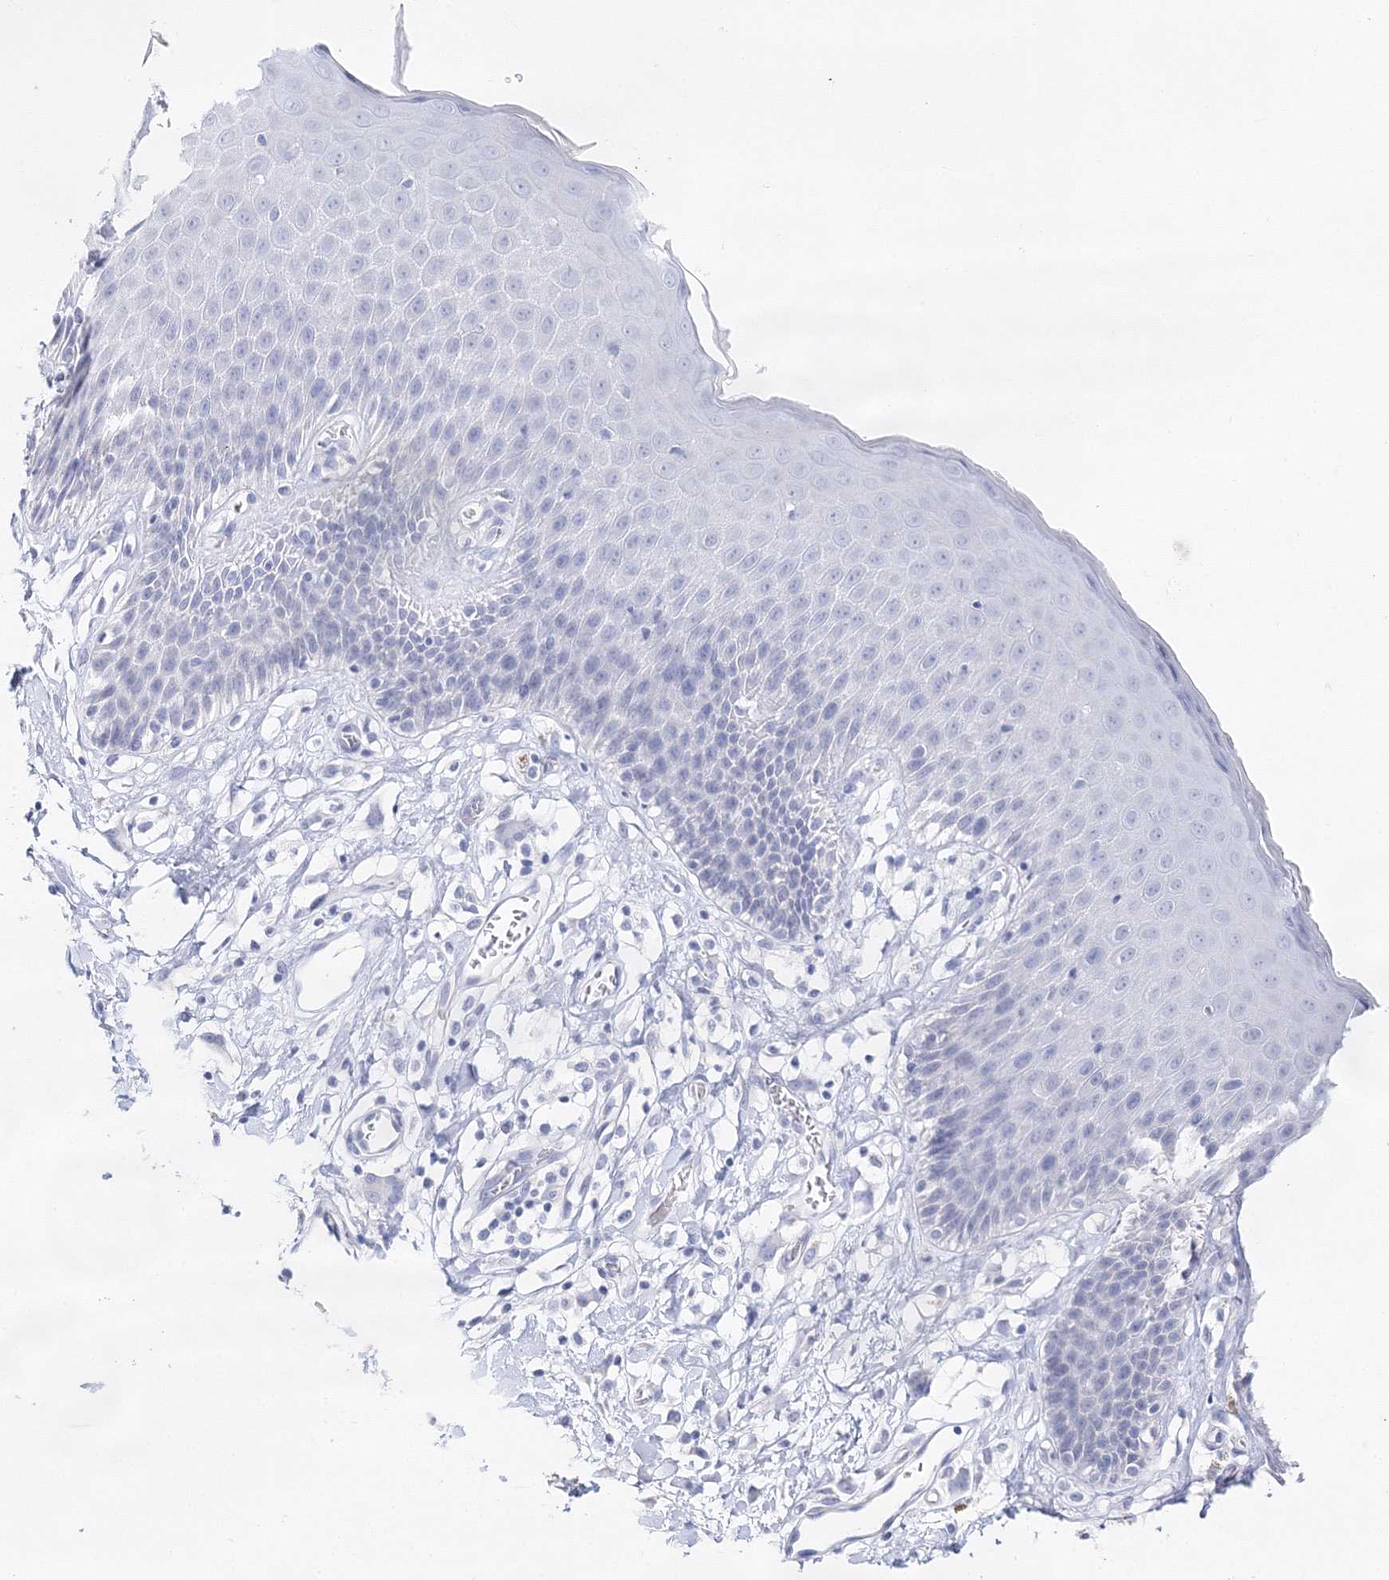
{"staining": {"intensity": "weak", "quantity": "<25%", "location": "cytoplasmic/membranous"}, "tissue": "skin", "cell_type": "Epidermal cells", "image_type": "normal", "snomed": [{"axis": "morphology", "description": "Normal tissue, NOS"}, {"axis": "topography", "description": "Vulva"}], "caption": "Immunohistochemistry (IHC) histopathology image of unremarkable human skin stained for a protein (brown), which exhibits no staining in epidermal cells.", "gene": "MYOZ2", "patient": {"sex": "female", "age": 68}}